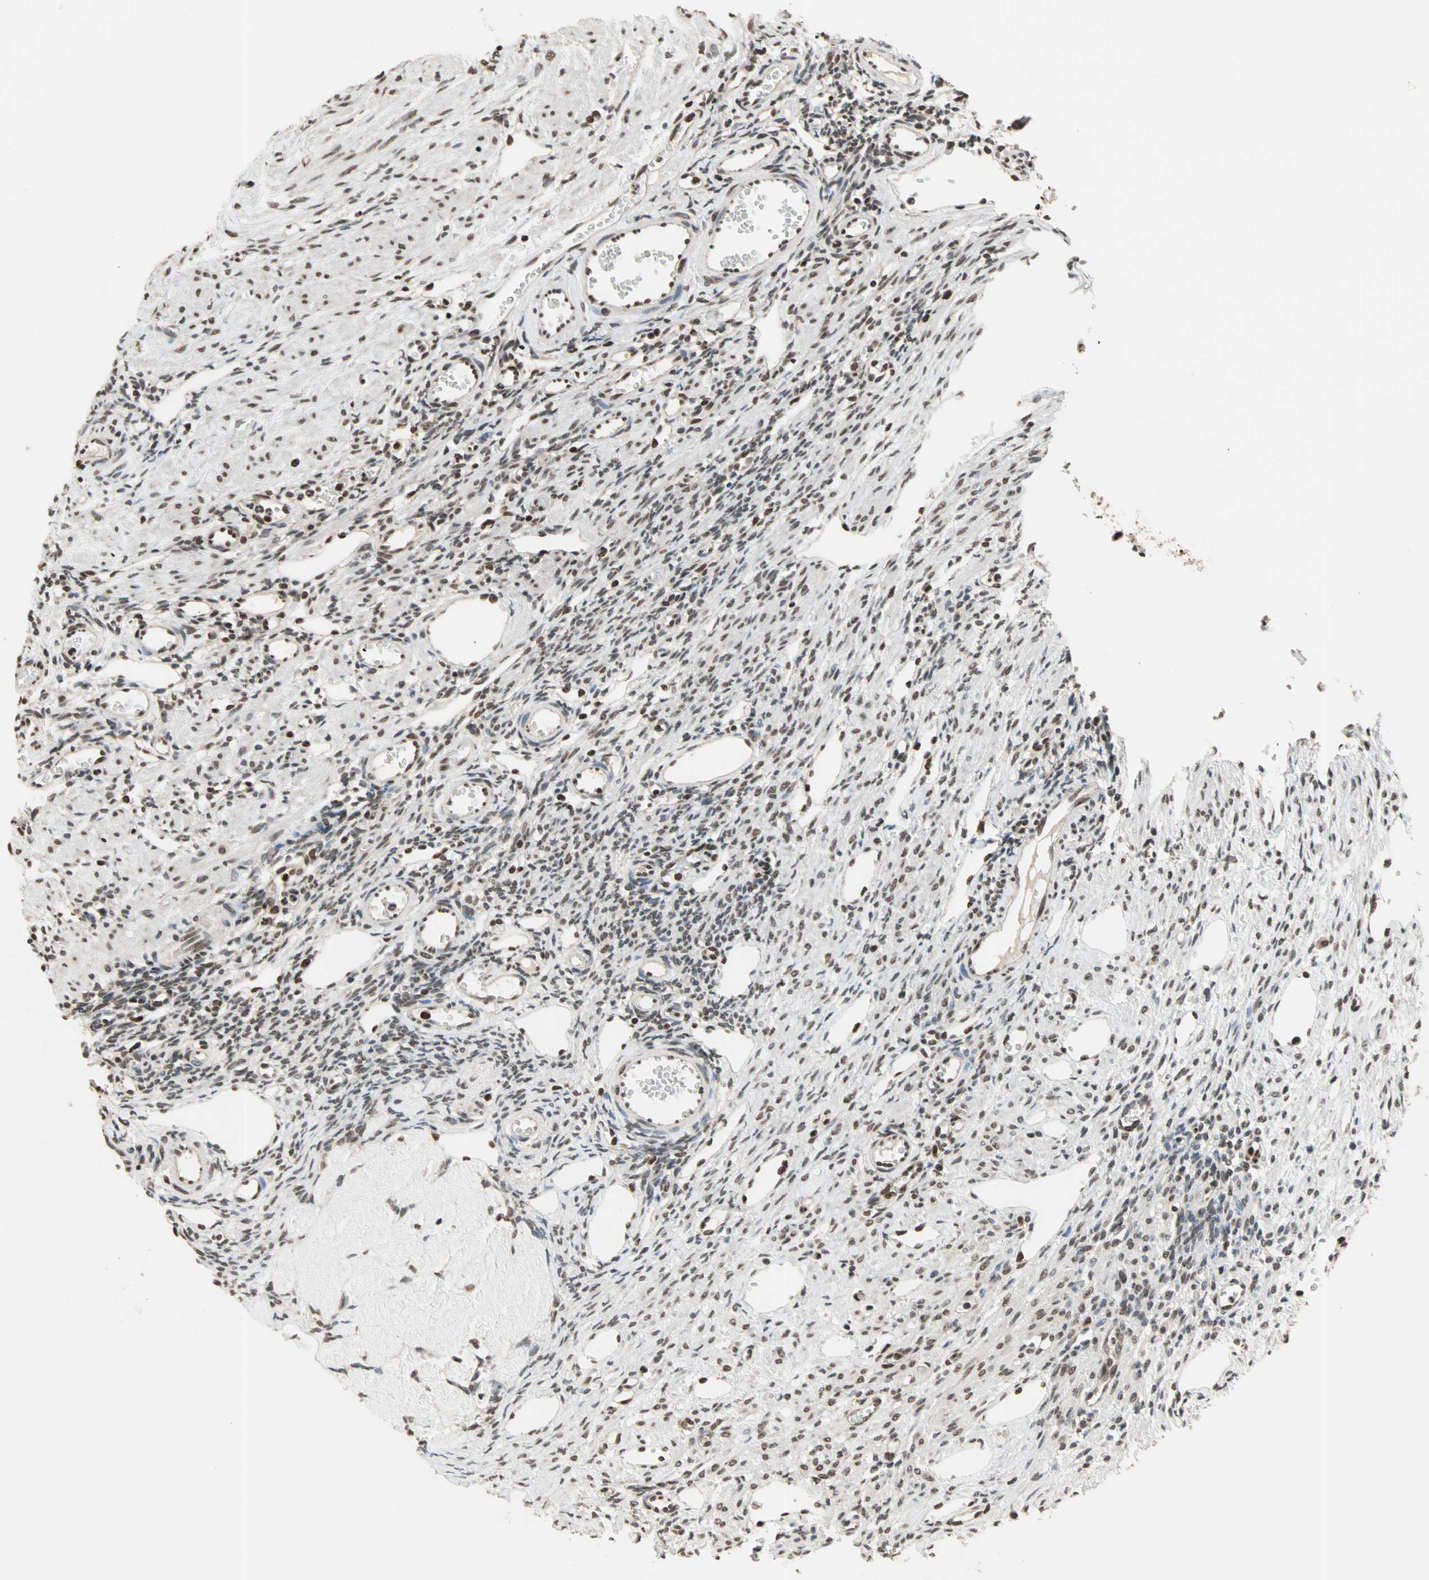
{"staining": {"intensity": "moderate", "quantity": "25%-75%", "location": "nuclear"}, "tissue": "ovary", "cell_type": "Ovarian stroma cells", "image_type": "normal", "snomed": [{"axis": "morphology", "description": "Normal tissue, NOS"}, {"axis": "topography", "description": "Ovary"}], "caption": "Approximately 25%-75% of ovarian stroma cells in benign human ovary show moderate nuclear protein expression as visualized by brown immunohistochemical staining.", "gene": "DAZAP1", "patient": {"sex": "female", "age": 33}}